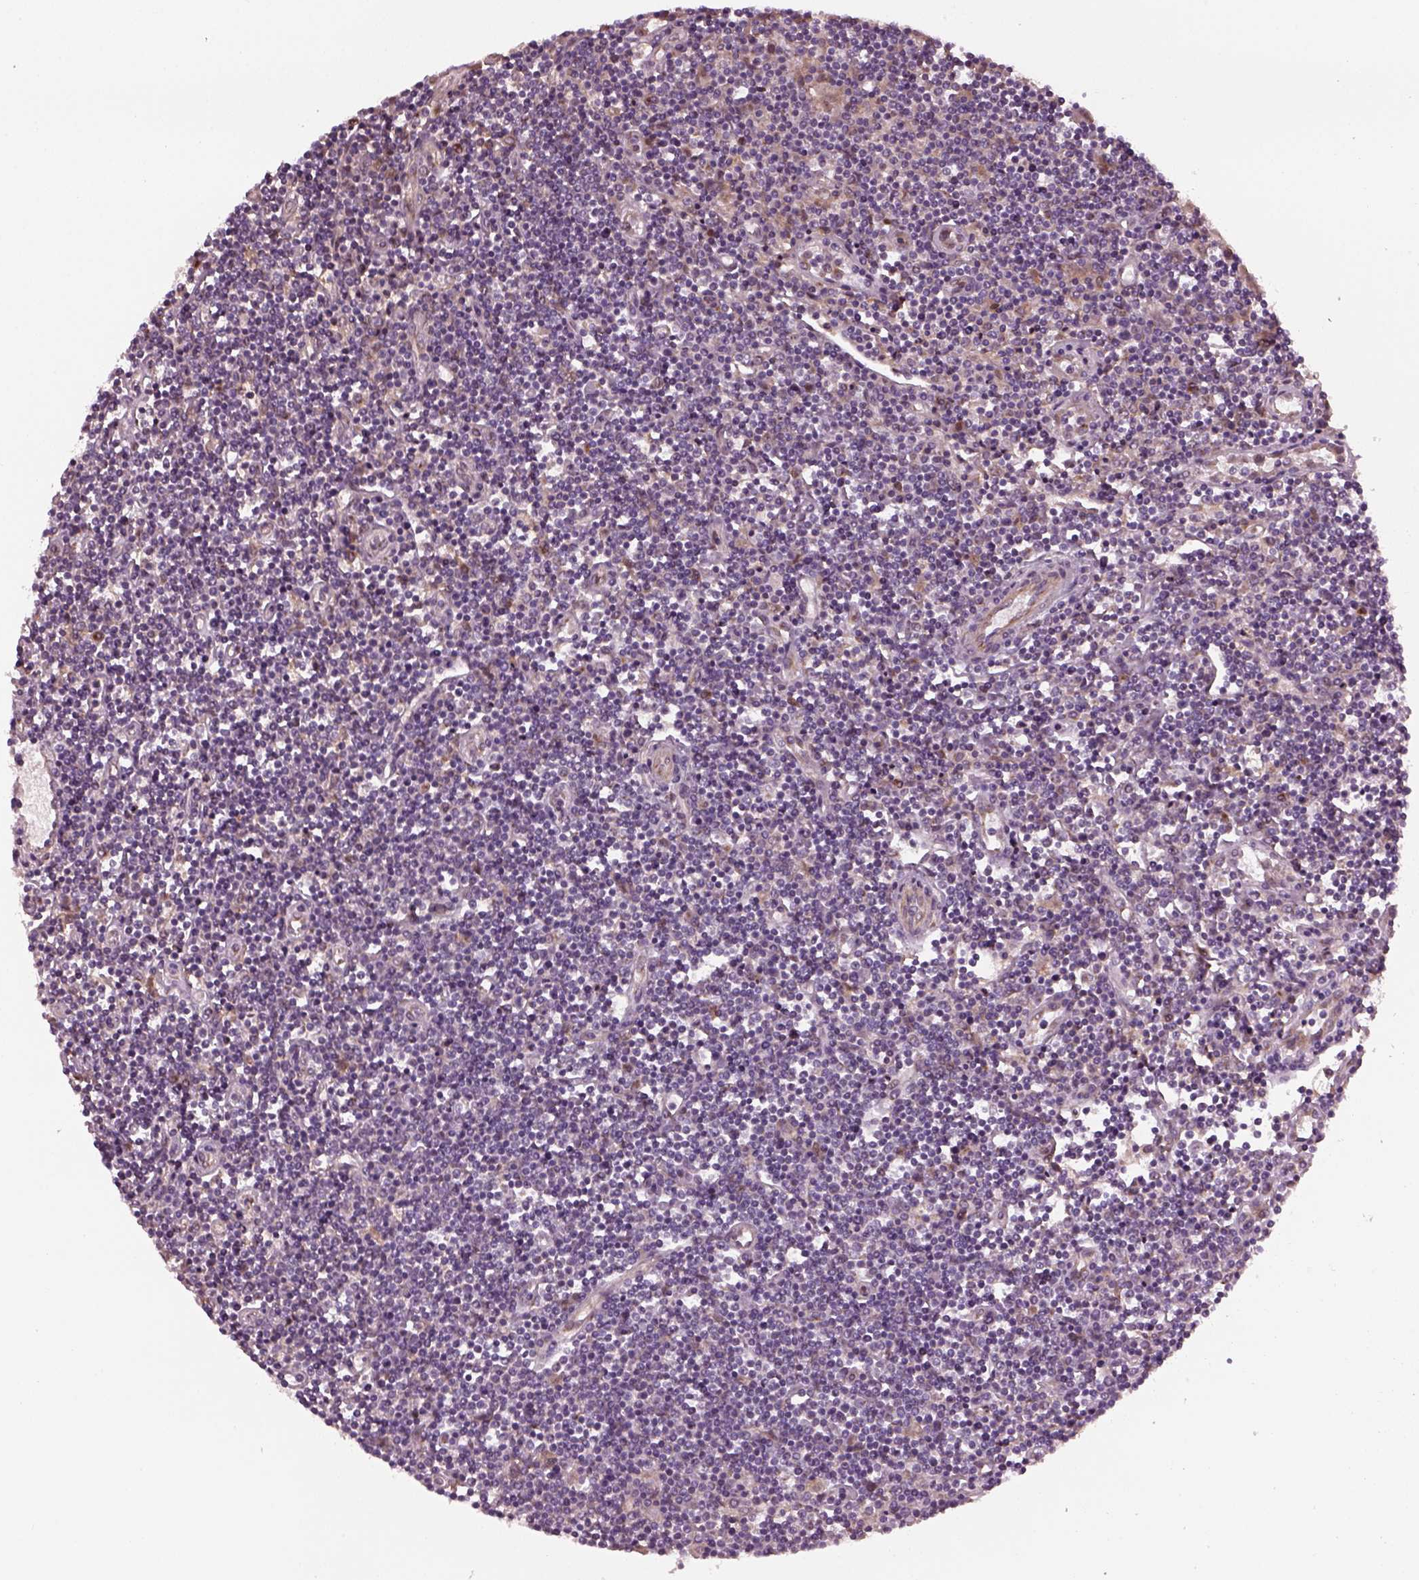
{"staining": {"intensity": "moderate", "quantity": "<25%", "location": "cytoplasmic/membranous"}, "tissue": "lymphoma", "cell_type": "Tumor cells", "image_type": "cancer", "snomed": [{"axis": "morphology", "description": "Hodgkin's disease, NOS"}, {"axis": "topography", "description": "Lymph node"}], "caption": "IHC histopathology image of neoplastic tissue: lymphoma stained using IHC exhibits low levels of moderate protein expression localized specifically in the cytoplasmic/membranous of tumor cells, appearing as a cytoplasmic/membranous brown color.", "gene": "RUFY3", "patient": {"sex": "male", "age": 40}}